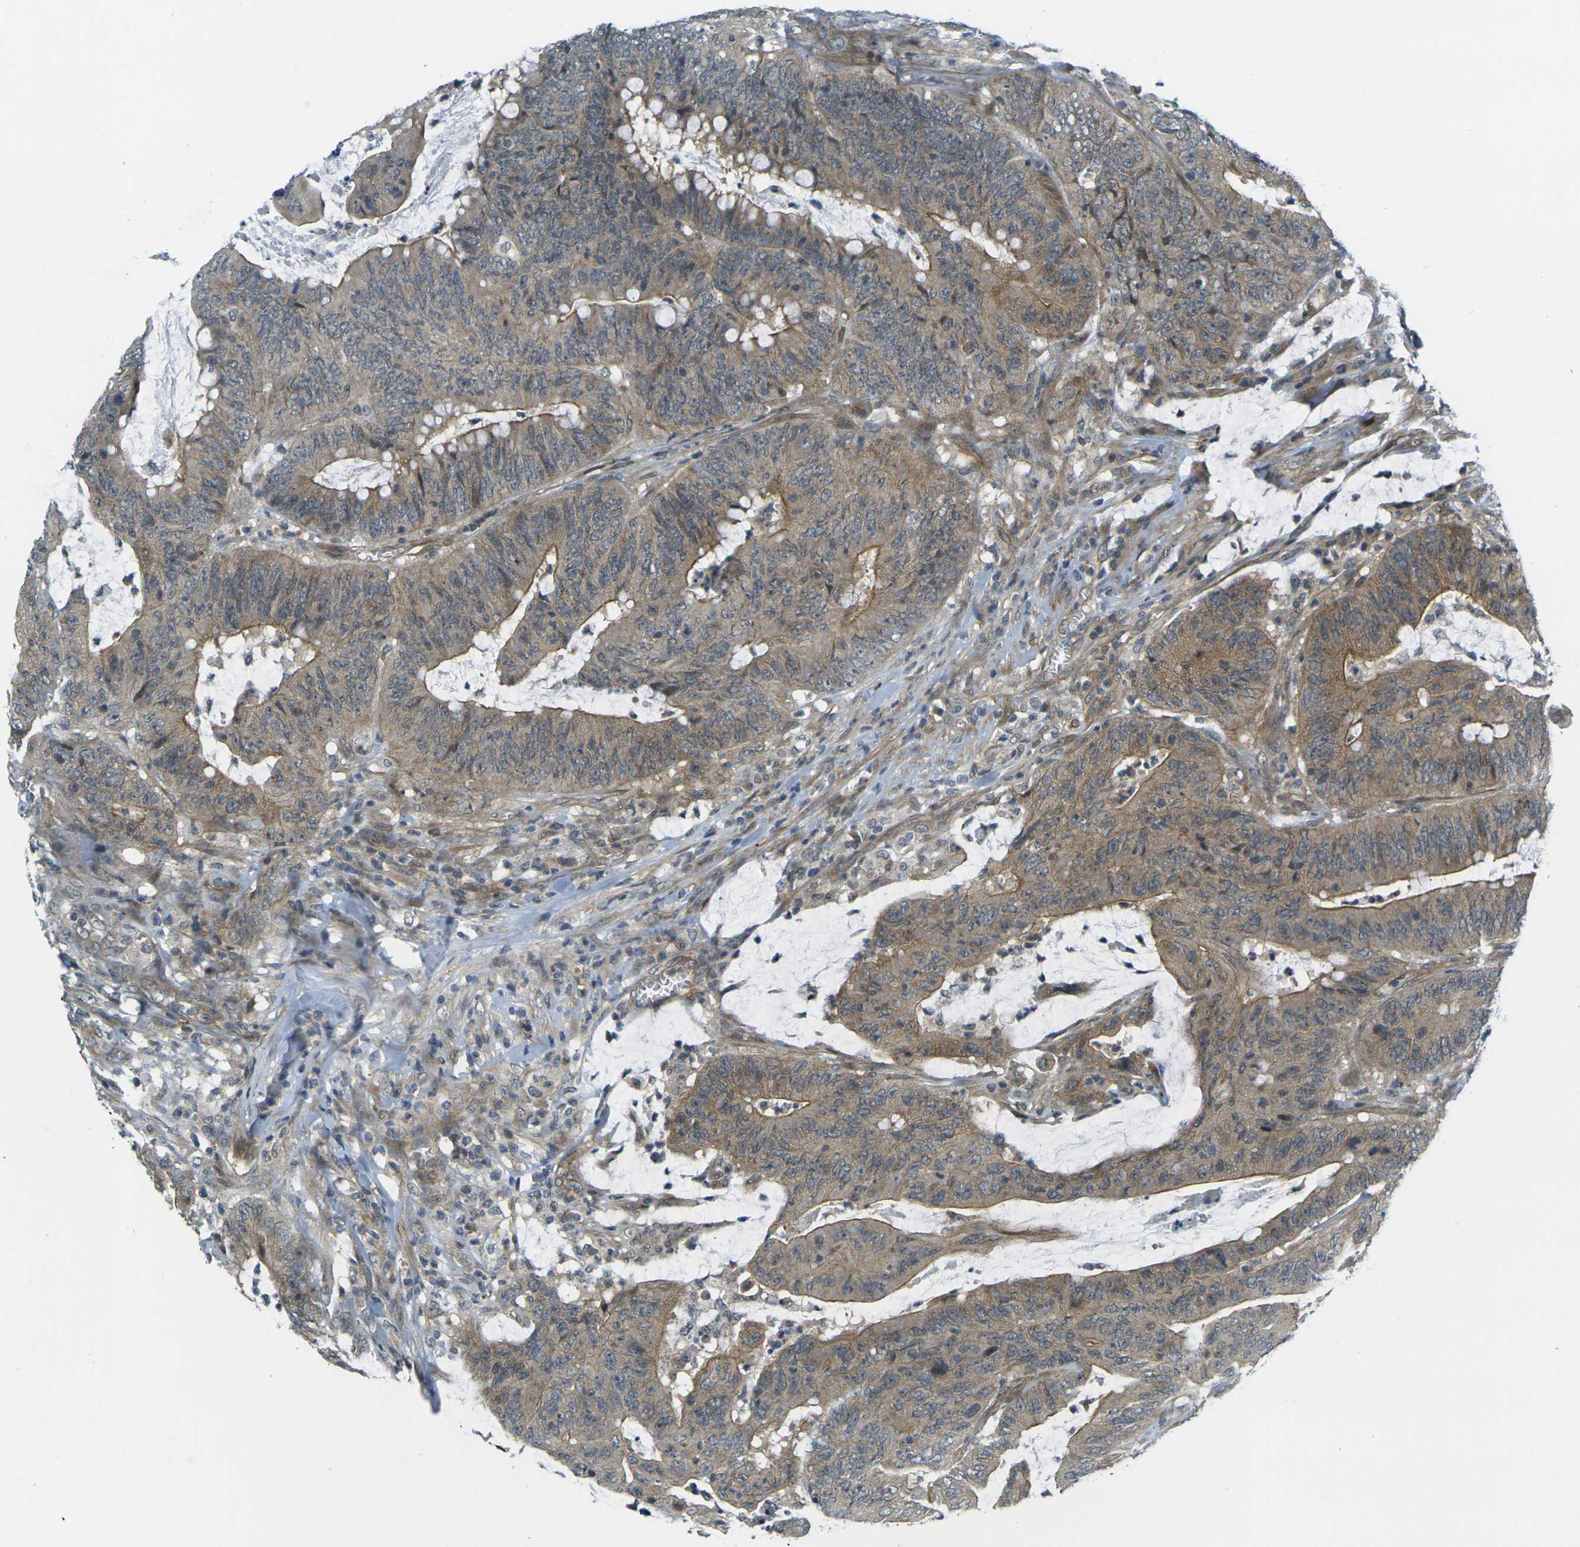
{"staining": {"intensity": "moderate", "quantity": ">75%", "location": "cytoplasmic/membranous"}, "tissue": "colorectal cancer", "cell_type": "Tumor cells", "image_type": "cancer", "snomed": [{"axis": "morphology", "description": "Adenocarcinoma, NOS"}, {"axis": "topography", "description": "Colon"}], "caption": "This micrograph demonstrates colorectal cancer (adenocarcinoma) stained with immunohistochemistry (IHC) to label a protein in brown. The cytoplasmic/membranous of tumor cells show moderate positivity for the protein. Nuclei are counter-stained blue.", "gene": "KCTD10", "patient": {"sex": "male", "age": 45}}